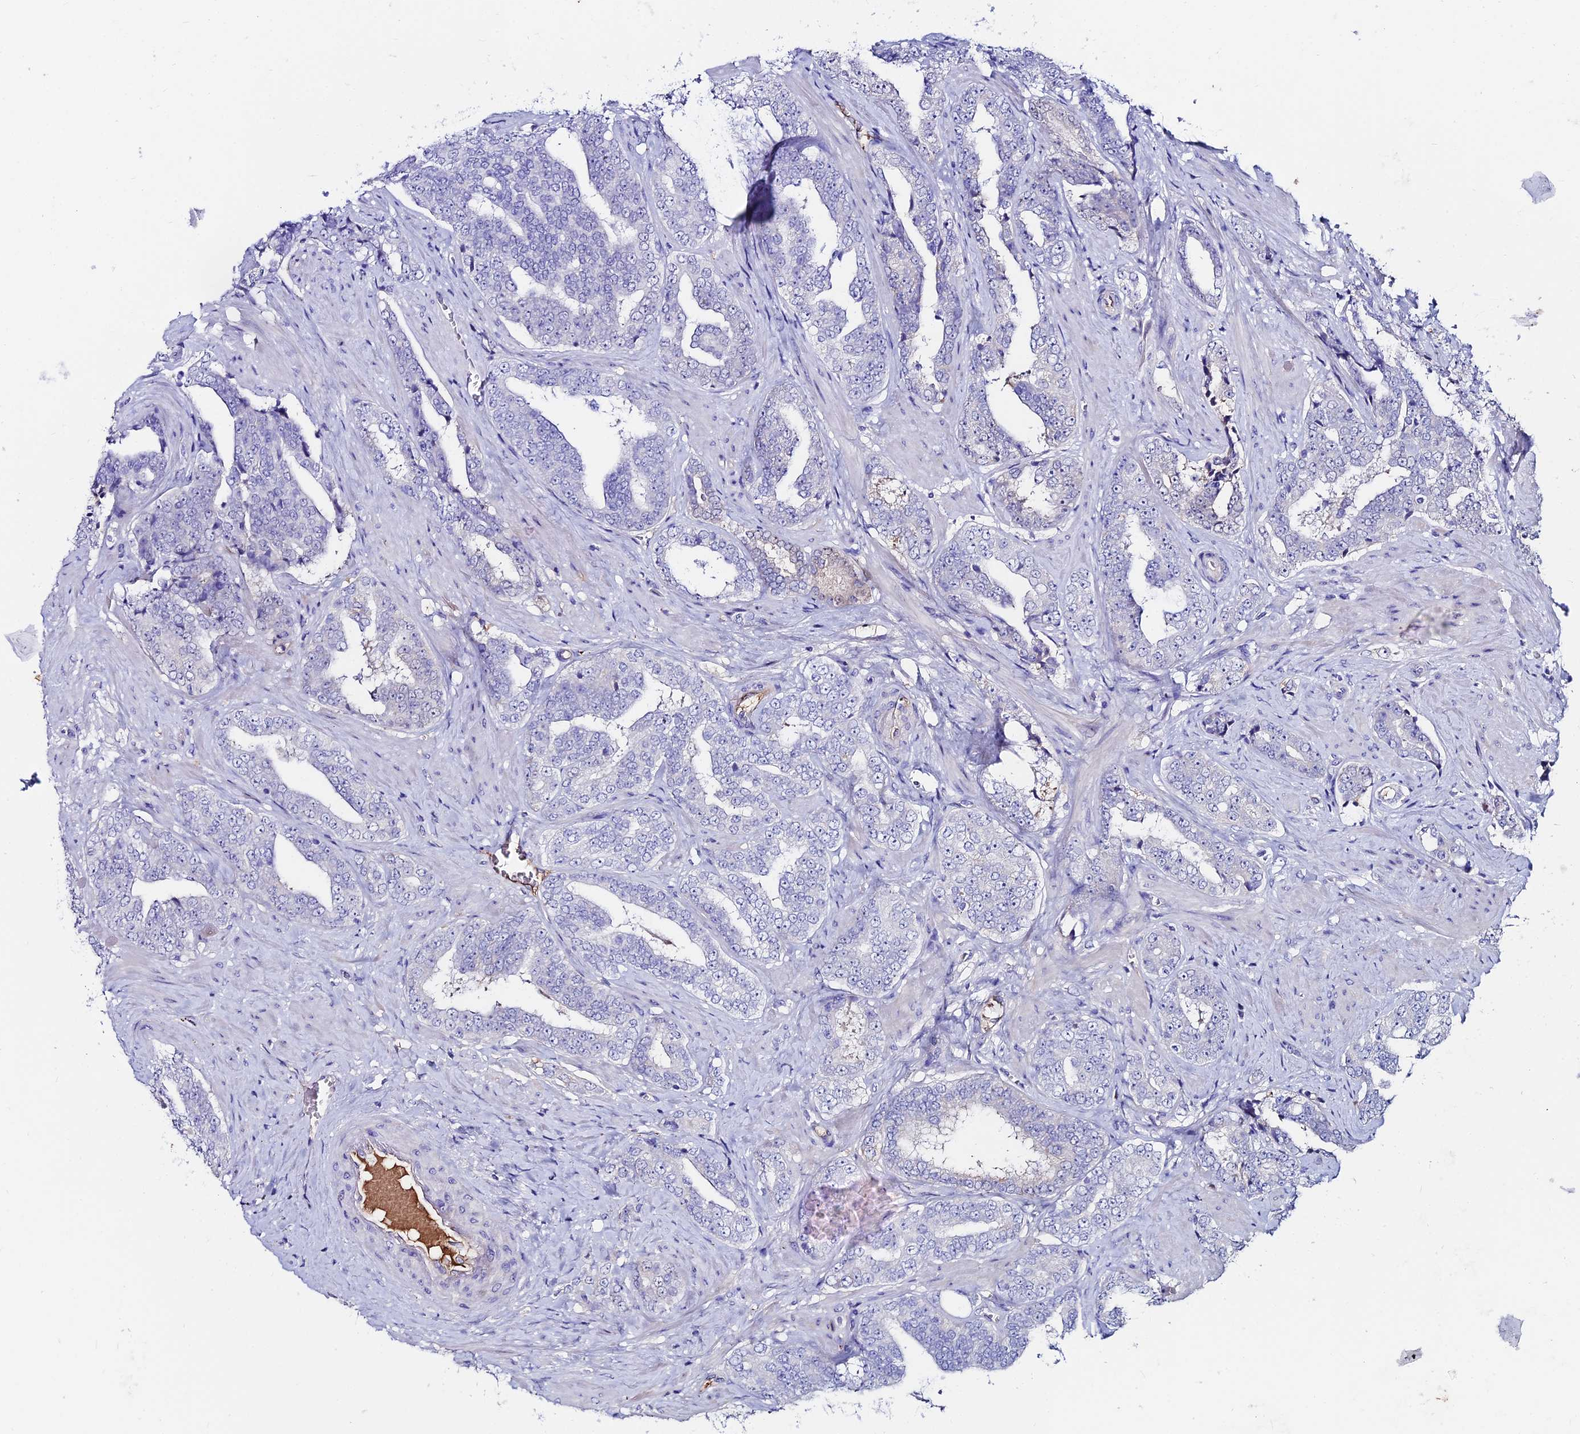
{"staining": {"intensity": "negative", "quantity": "none", "location": "none"}, "tissue": "prostate cancer", "cell_type": "Tumor cells", "image_type": "cancer", "snomed": [{"axis": "morphology", "description": "Adenocarcinoma, High grade"}, {"axis": "topography", "description": "Prostate"}], "caption": "This is an immunohistochemistry photomicrograph of prostate cancer (adenocarcinoma (high-grade)). There is no positivity in tumor cells.", "gene": "SLC25A16", "patient": {"sex": "male", "age": 67}}